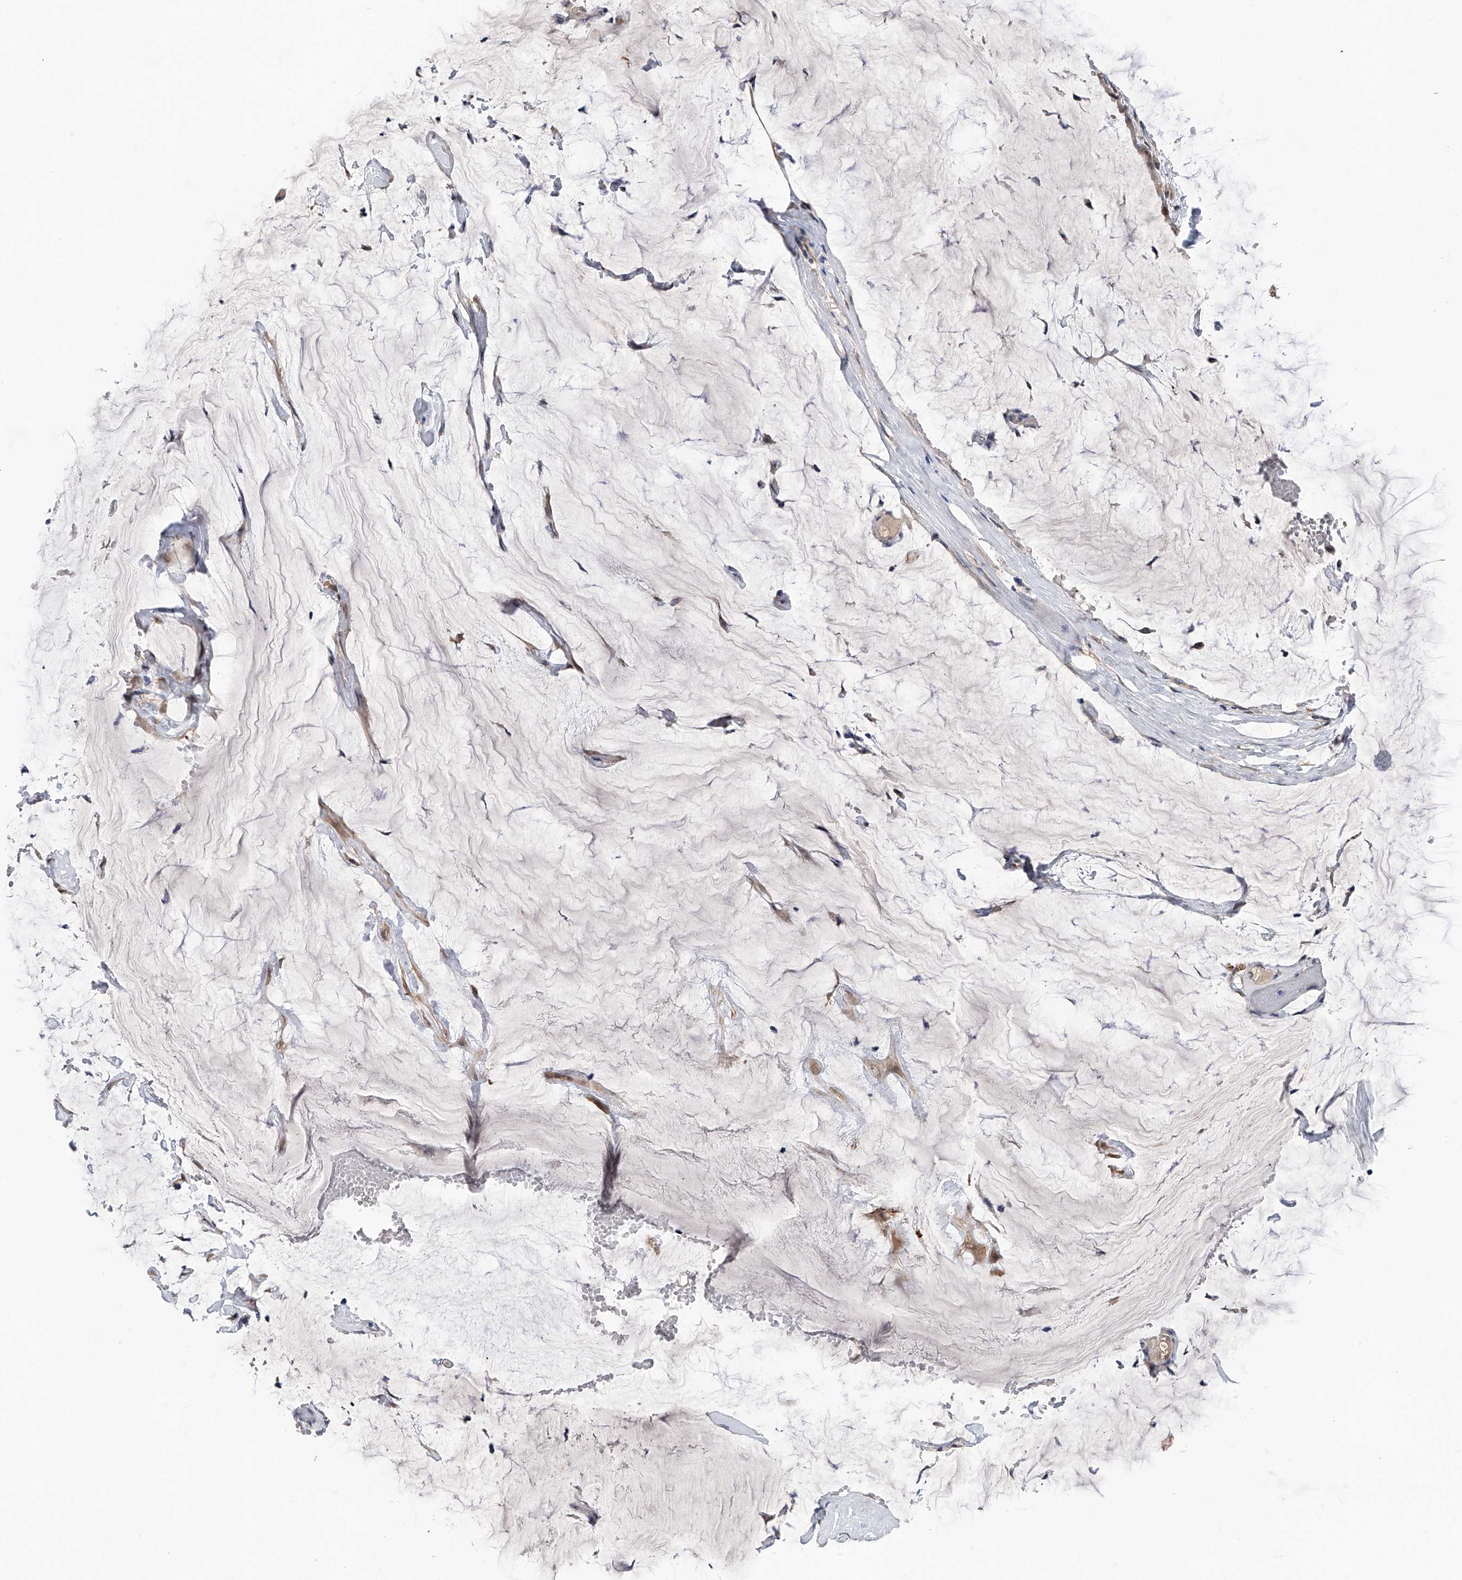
{"staining": {"intensity": "weak", "quantity": "<25%", "location": "cytoplasmic/membranous"}, "tissue": "ovarian cancer", "cell_type": "Tumor cells", "image_type": "cancer", "snomed": [{"axis": "morphology", "description": "Cystadenocarcinoma, mucinous, NOS"}, {"axis": "topography", "description": "Ovary"}], "caption": "A high-resolution histopathology image shows immunohistochemistry staining of ovarian cancer (mucinous cystadenocarcinoma), which exhibits no significant staining in tumor cells.", "gene": "PGM3", "patient": {"sex": "female", "age": 39}}